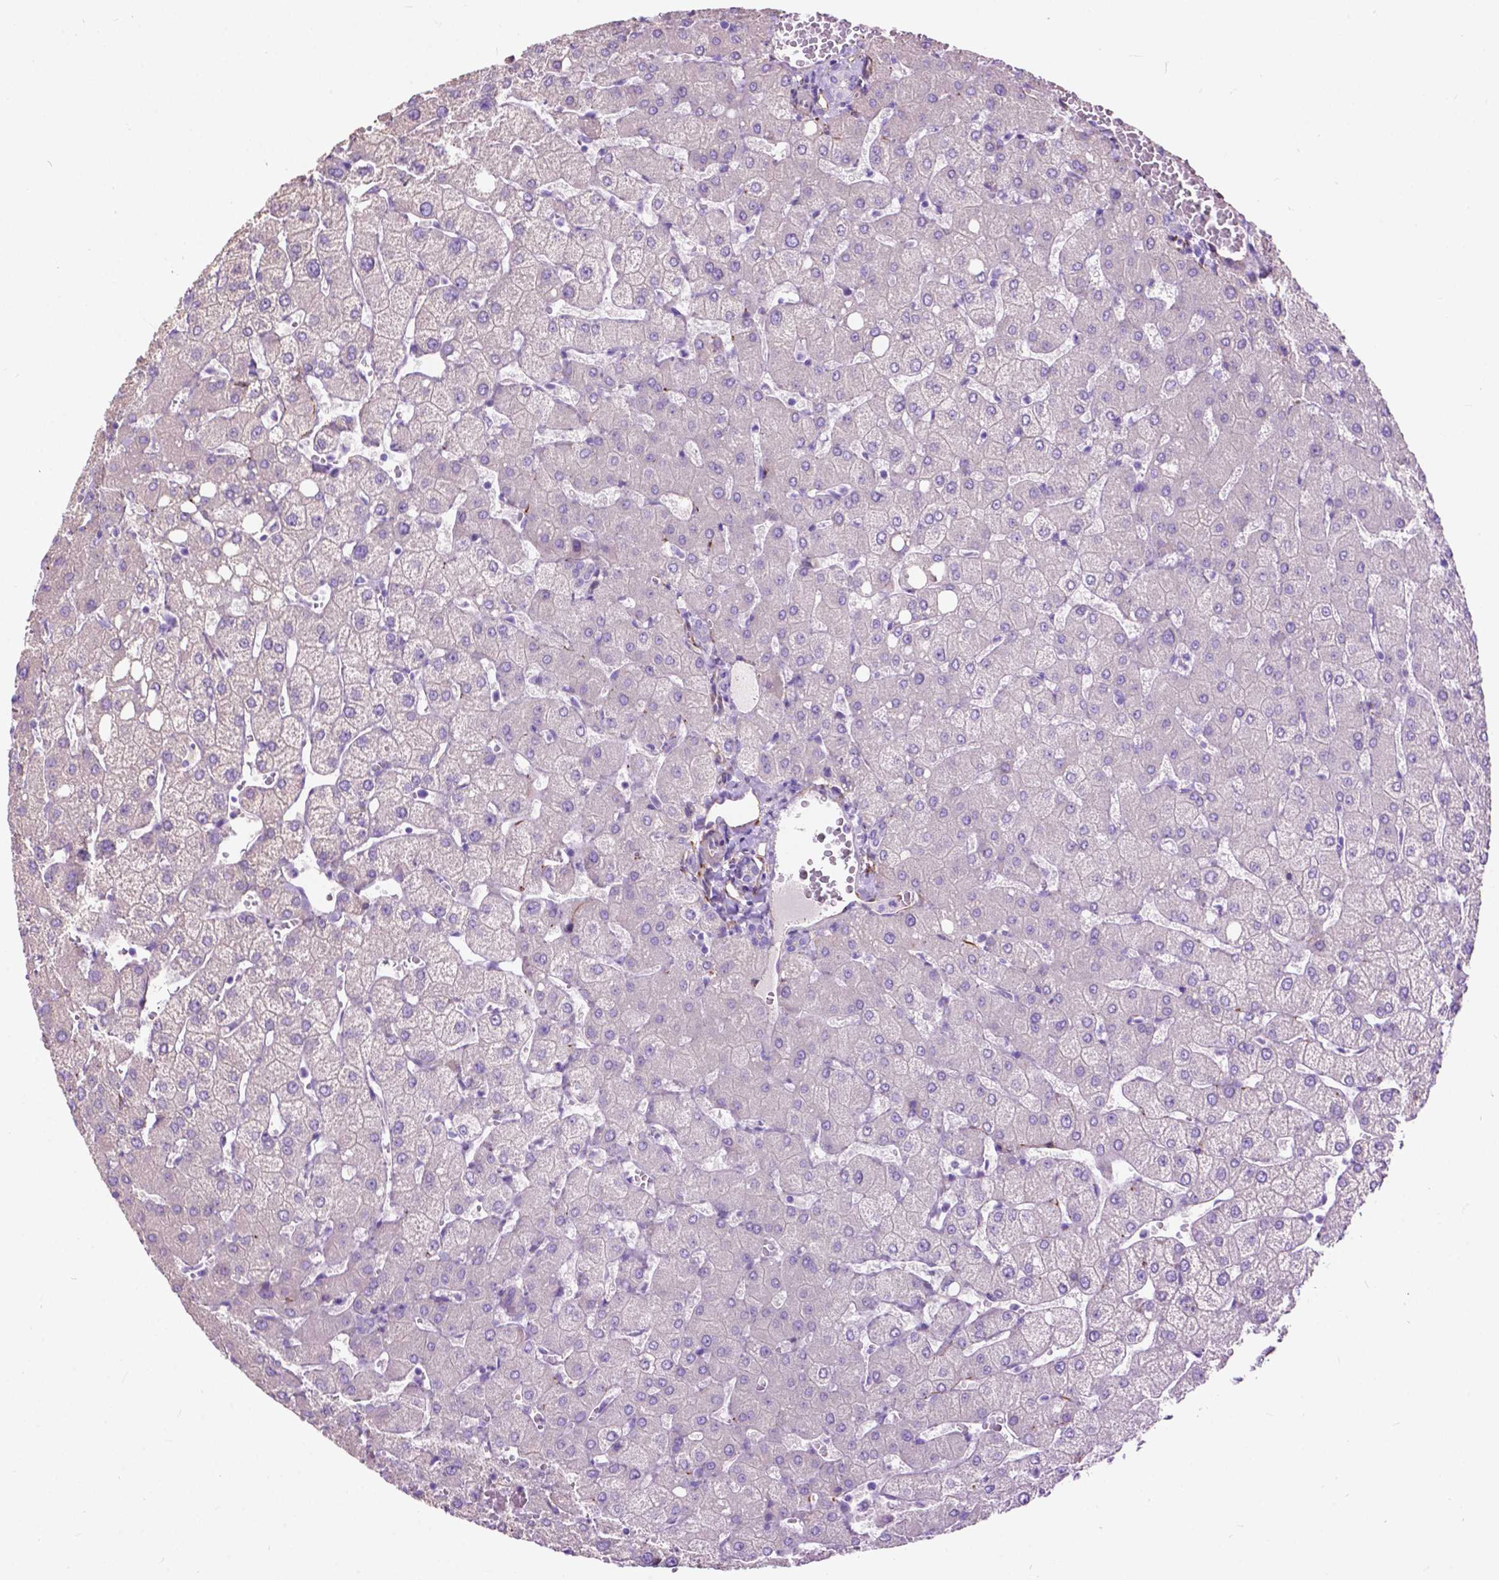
{"staining": {"intensity": "negative", "quantity": "none", "location": "none"}, "tissue": "liver", "cell_type": "Cholangiocytes", "image_type": "normal", "snomed": [{"axis": "morphology", "description": "Normal tissue, NOS"}, {"axis": "topography", "description": "Liver"}], "caption": "This is an immunohistochemistry histopathology image of benign human liver. There is no positivity in cholangiocytes.", "gene": "PCDHA12", "patient": {"sex": "female", "age": 54}}